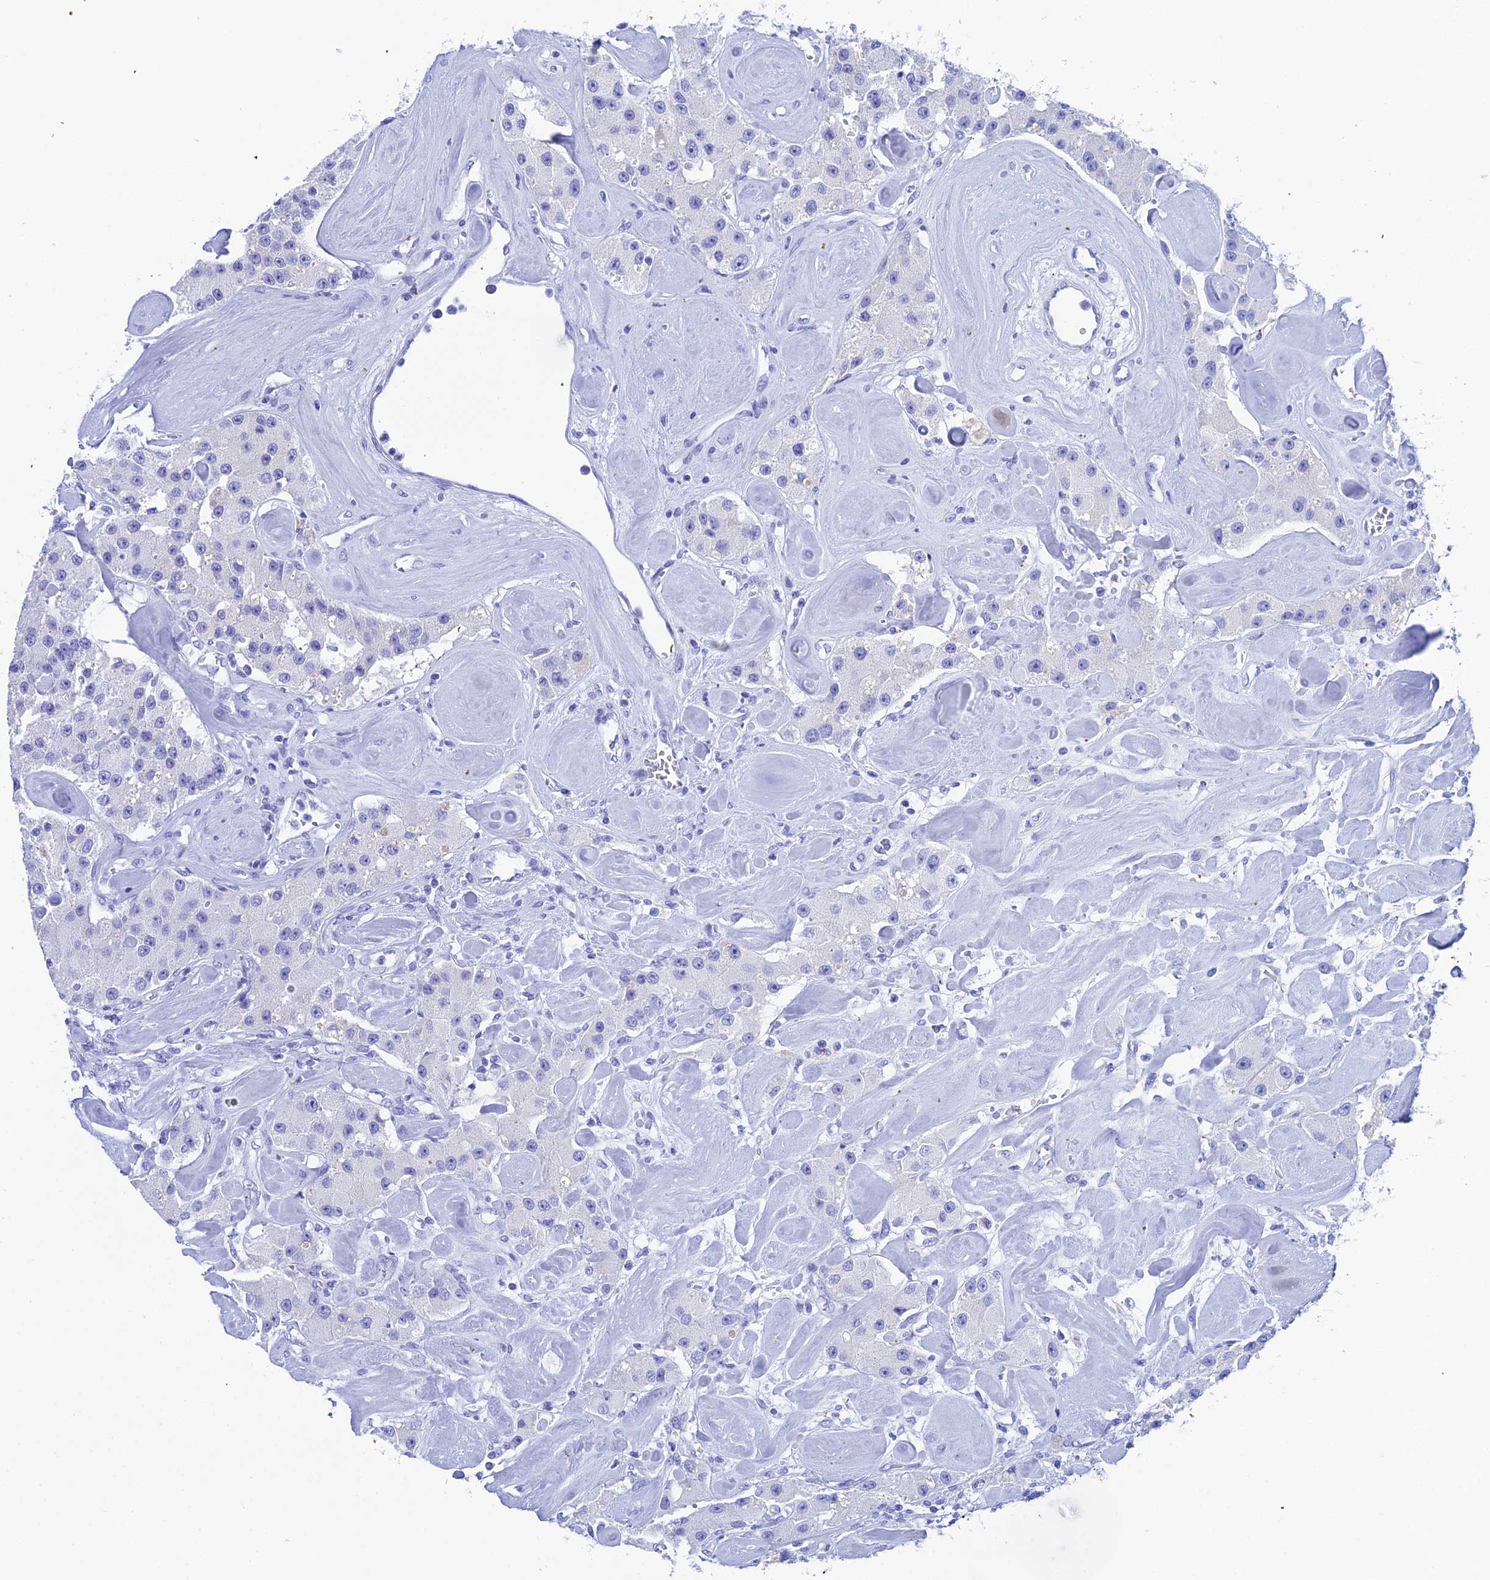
{"staining": {"intensity": "negative", "quantity": "none", "location": "none"}, "tissue": "carcinoid", "cell_type": "Tumor cells", "image_type": "cancer", "snomed": [{"axis": "morphology", "description": "Carcinoid, malignant, NOS"}, {"axis": "topography", "description": "Pancreas"}], "caption": "DAB (3,3'-diaminobenzidine) immunohistochemical staining of human malignant carcinoid reveals no significant positivity in tumor cells.", "gene": "REG1A", "patient": {"sex": "male", "age": 41}}